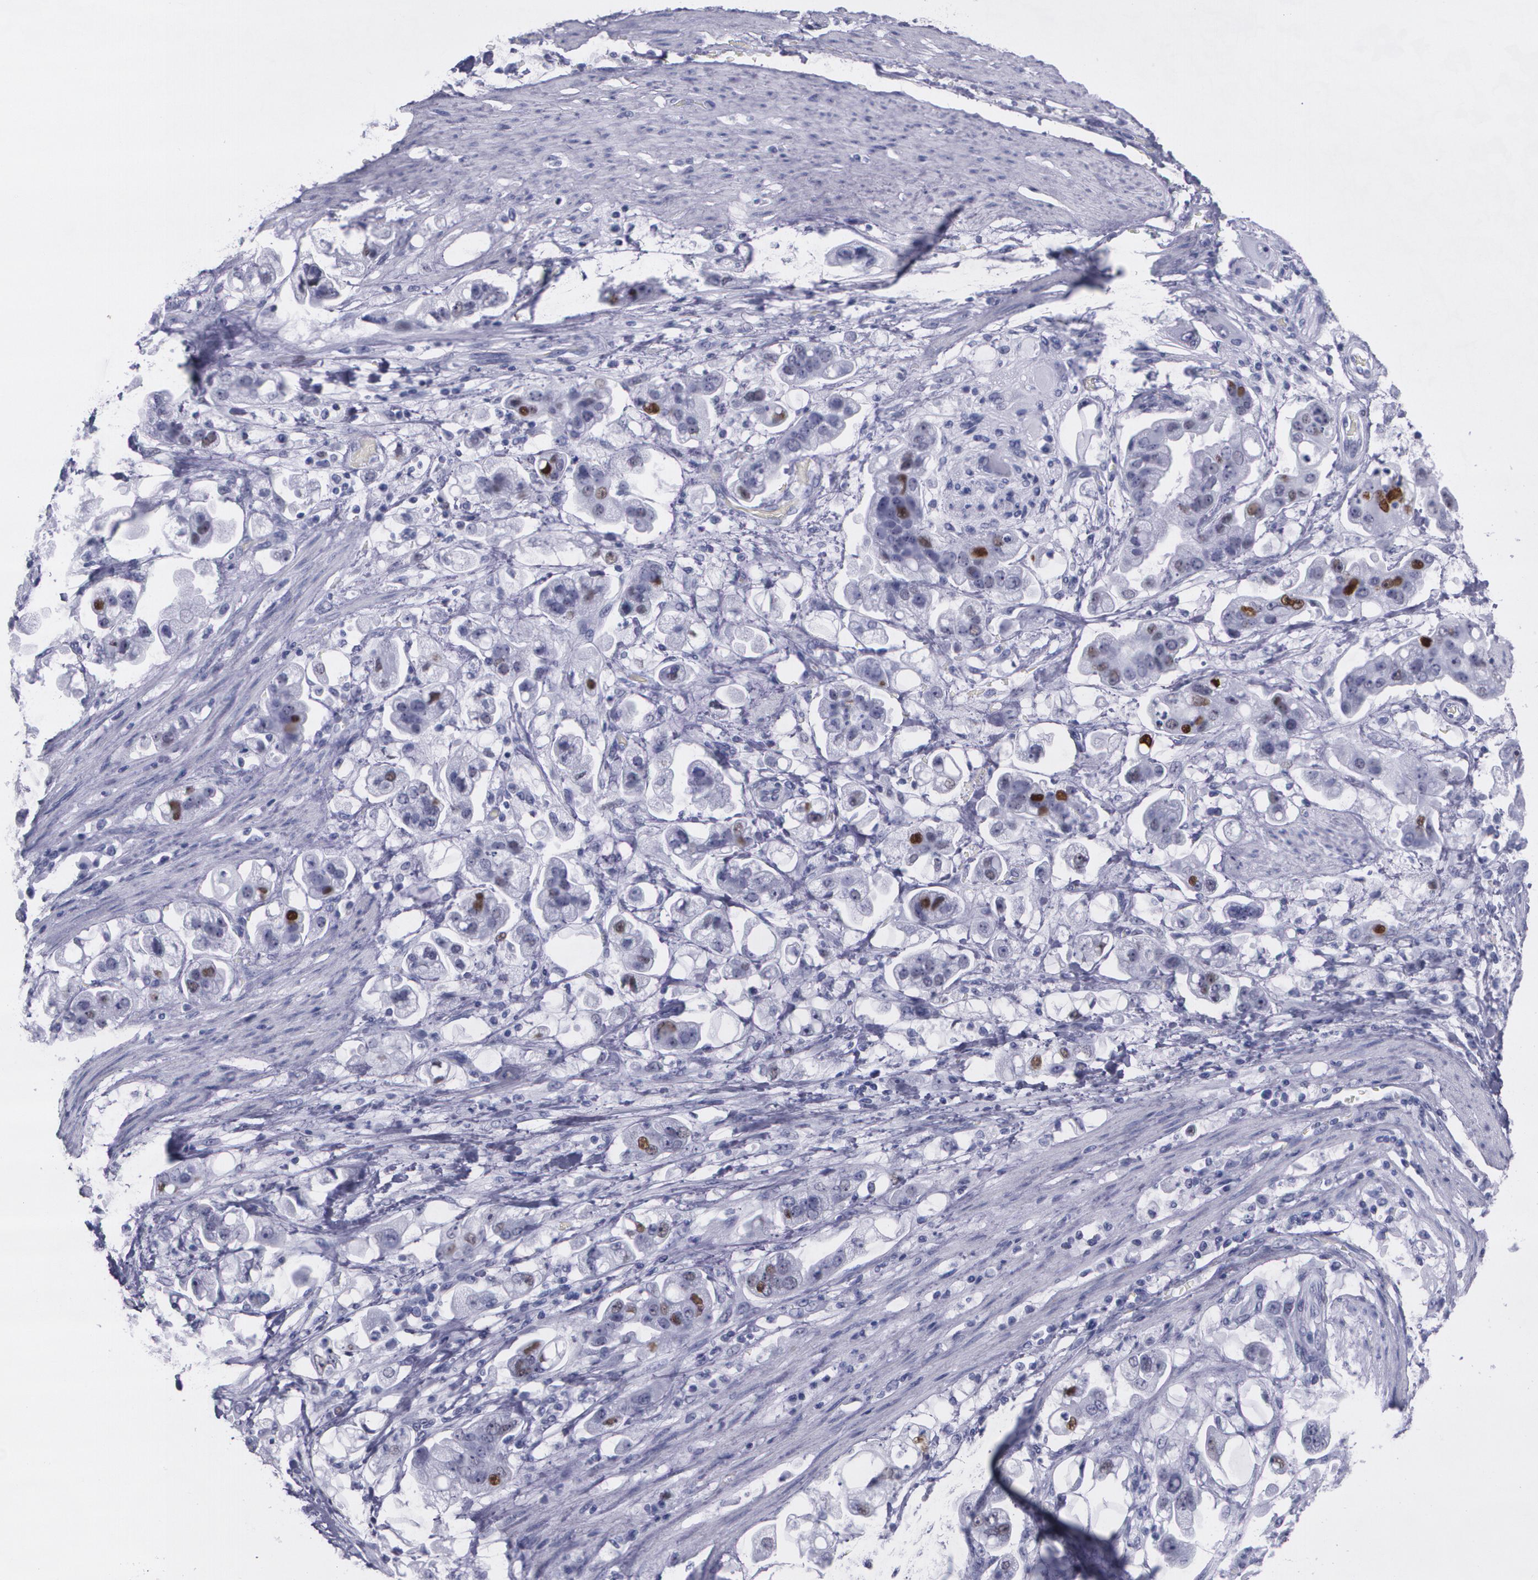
{"staining": {"intensity": "moderate", "quantity": "<25%", "location": "nuclear"}, "tissue": "stomach cancer", "cell_type": "Tumor cells", "image_type": "cancer", "snomed": [{"axis": "morphology", "description": "Adenocarcinoma, NOS"}, {"axis": "topography", "description": "Stomach"}], "caption": "This micrograph shows stomach cancer stained with IHC to label a protein in brown. The nuclear of tumor cells show moderate positivity for the protein. Nuclei are counter-stained blue.", "gene": "TP53", "patient": {"sex": "male", "age": 62}}